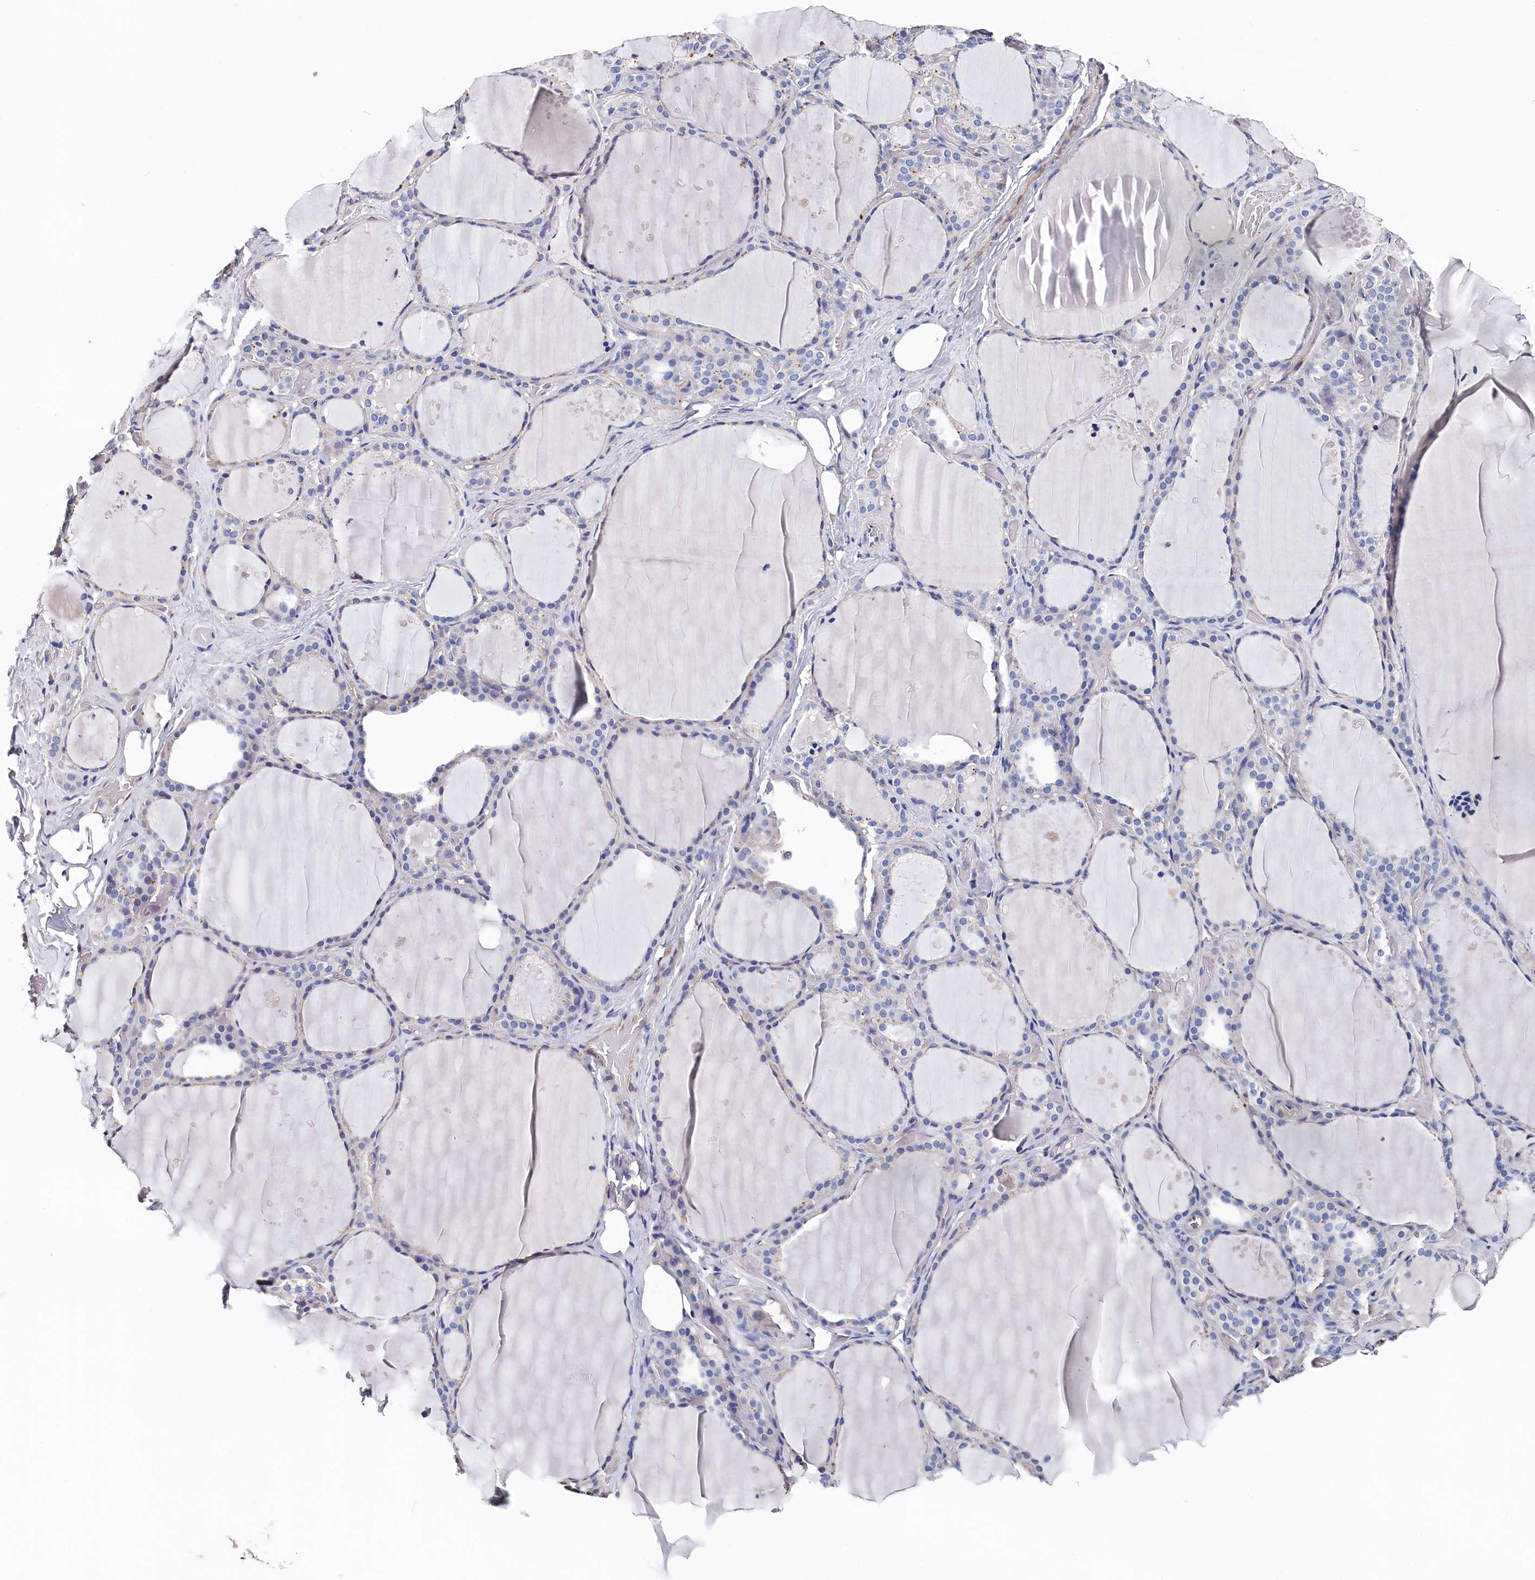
{"staining": {"intensity": "negative", "quantity": "none", "location": "none"}, "tissue": "thyroid gland", "cell_type": "Glandular cells", "image_type": "normal", "snomed": [{"axis": "morphology", "description": "Normal tissue, NOS"}, {"axis": "topography", "description": "Thyroid gland"}], "caption": "IHC of unremarkable thyroid gland demonstrates no expression in glandular cells.", "gene": "BHMT", "patient": {"sex": "female", "age": 44}}